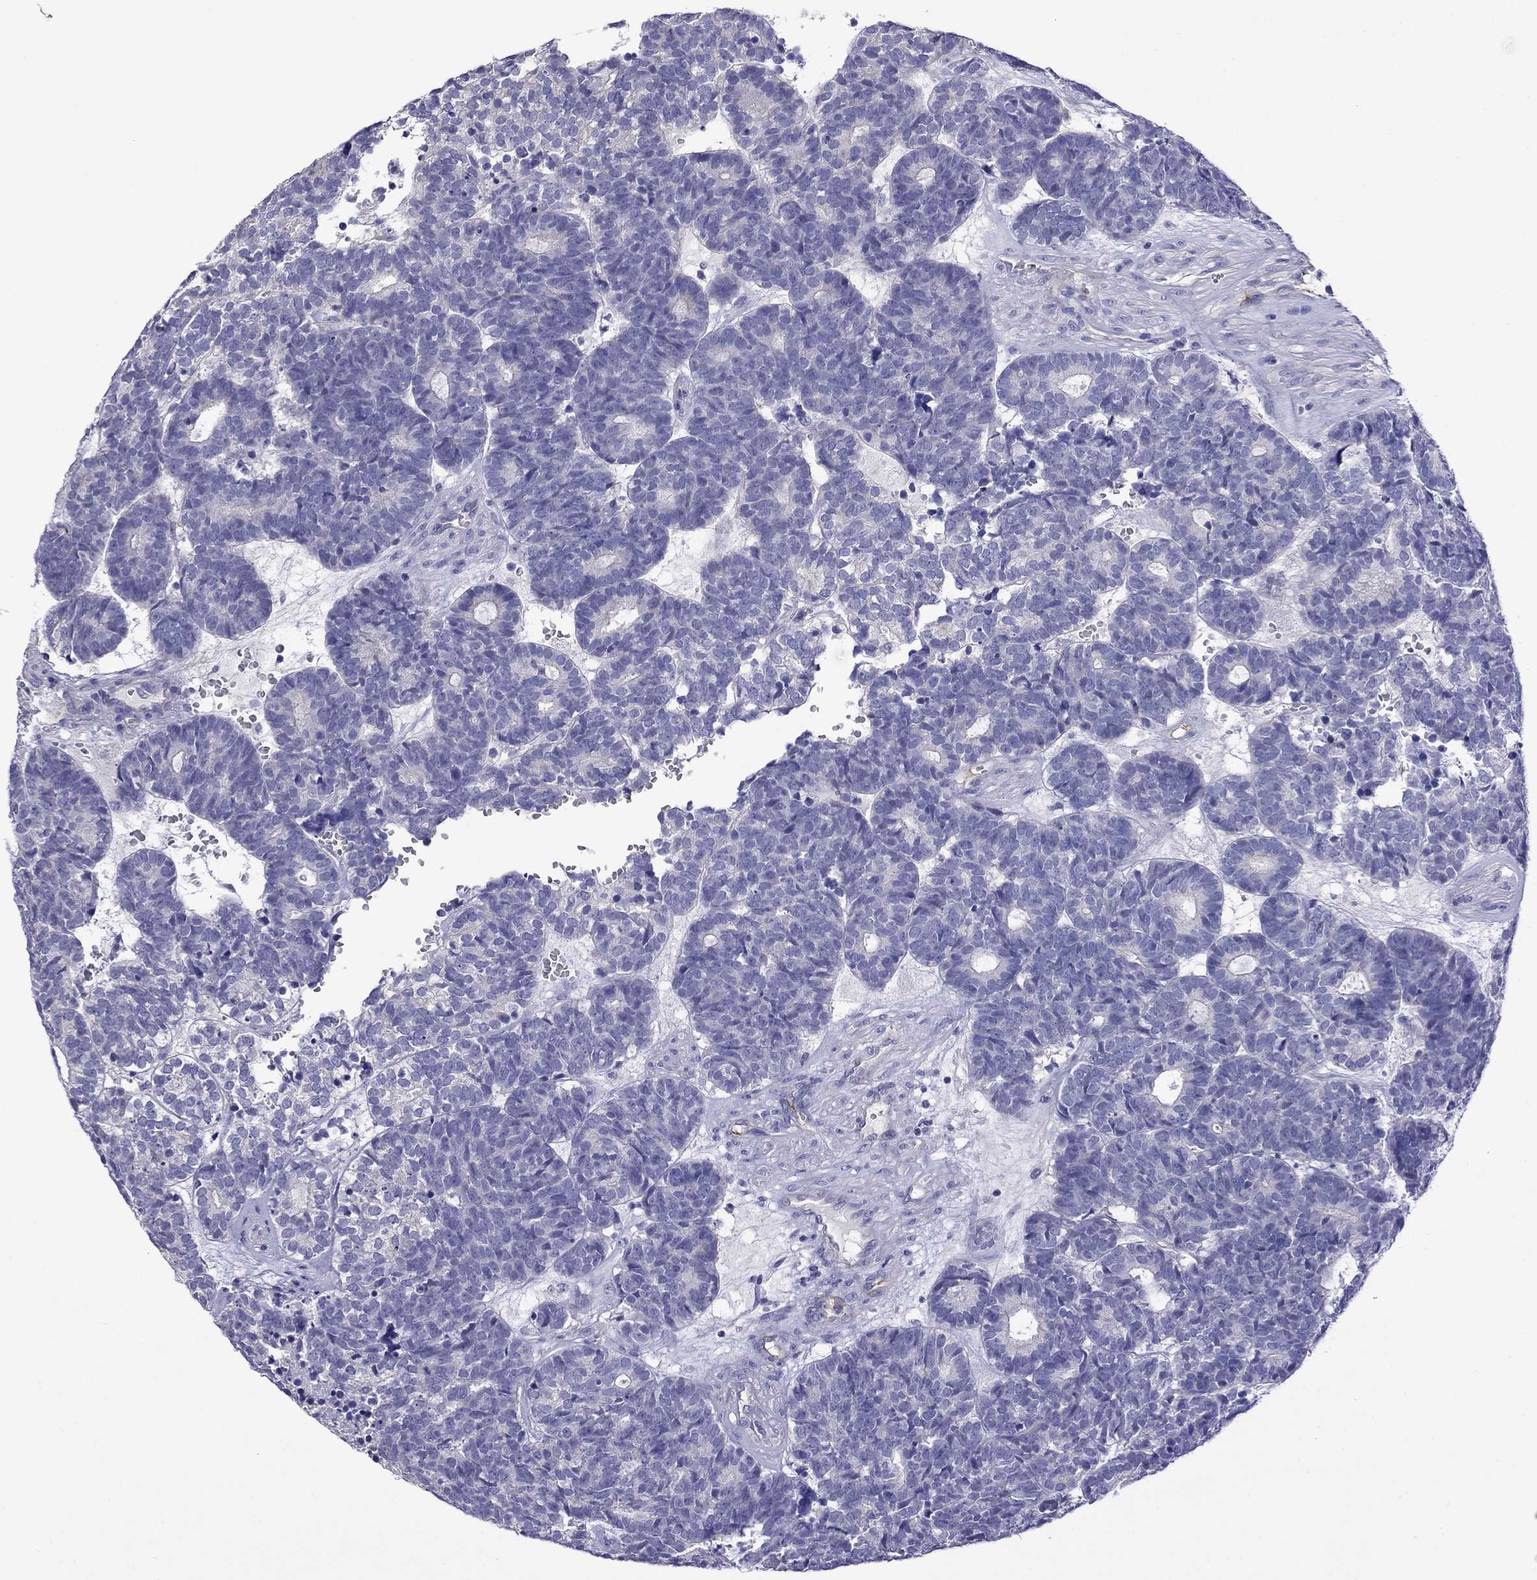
{"staining": {"intensity": "negative", "quantity": "none", "location": "none"}, "tissue": "head and neck cancer", "cell_type": "Tumor cells", "image_type": "cancer", "snomed": [{"axis": "morphology", "description": "Adenocarcinoma, NOS"}, {"axis": "topography", "description": "Head-Neck"}], "caption": "An image of head and neck cancer (adenocarcinoma) stained for a protein reveals no brown staining in tumor cells. (DAB (3,3'-diaminobenzidine) immunohistochemistry visualized using brightfield microscopy, high magnification).", "gene": "STAR", "patient": {"sex": "female", "age": 81}}